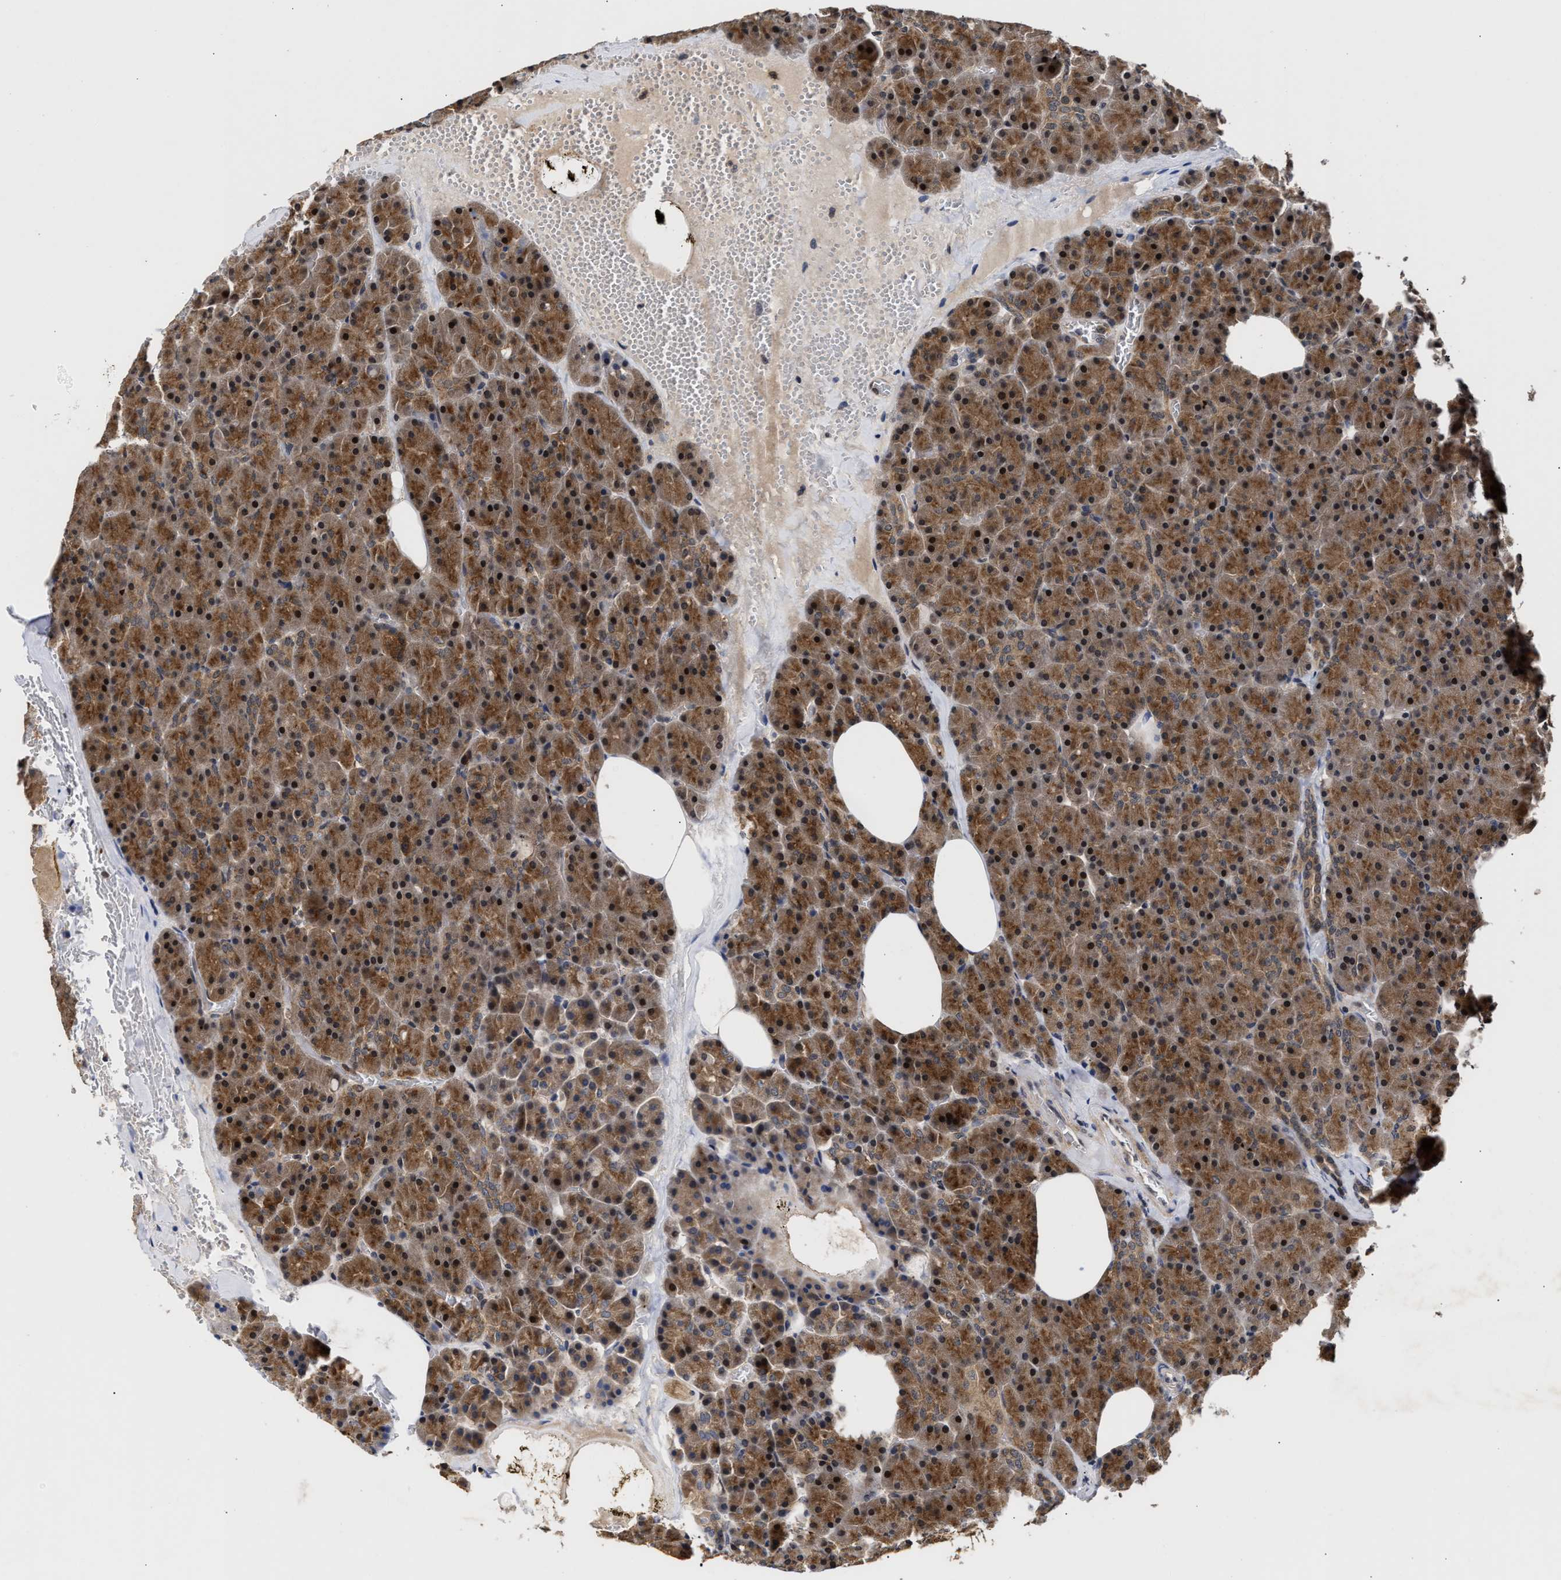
{"staining": {"intensity": "strong", "quantity": ">75%", "location": "cytoplasmic/membranous,nuclear"}, "tissue": "pancreas", "cell_type": "Exocrine glandular cells", "image_type": "normal", "snomed": [{"axis": "morphology", "description": "Normal tissue, NOS"}, {"axis": "topography", "description": "Pancreas"}], "caption": "Exocrine glandular cells exhibit high levels of strong cytoplasmic/membranous,nuclear expression in approximately >75% of cells in unremarkable human pancreas. (IHC, brightfield microscopy, high magnification).", "gene": "CLIP2", "patient": {"sex": "female", "age": 35}}